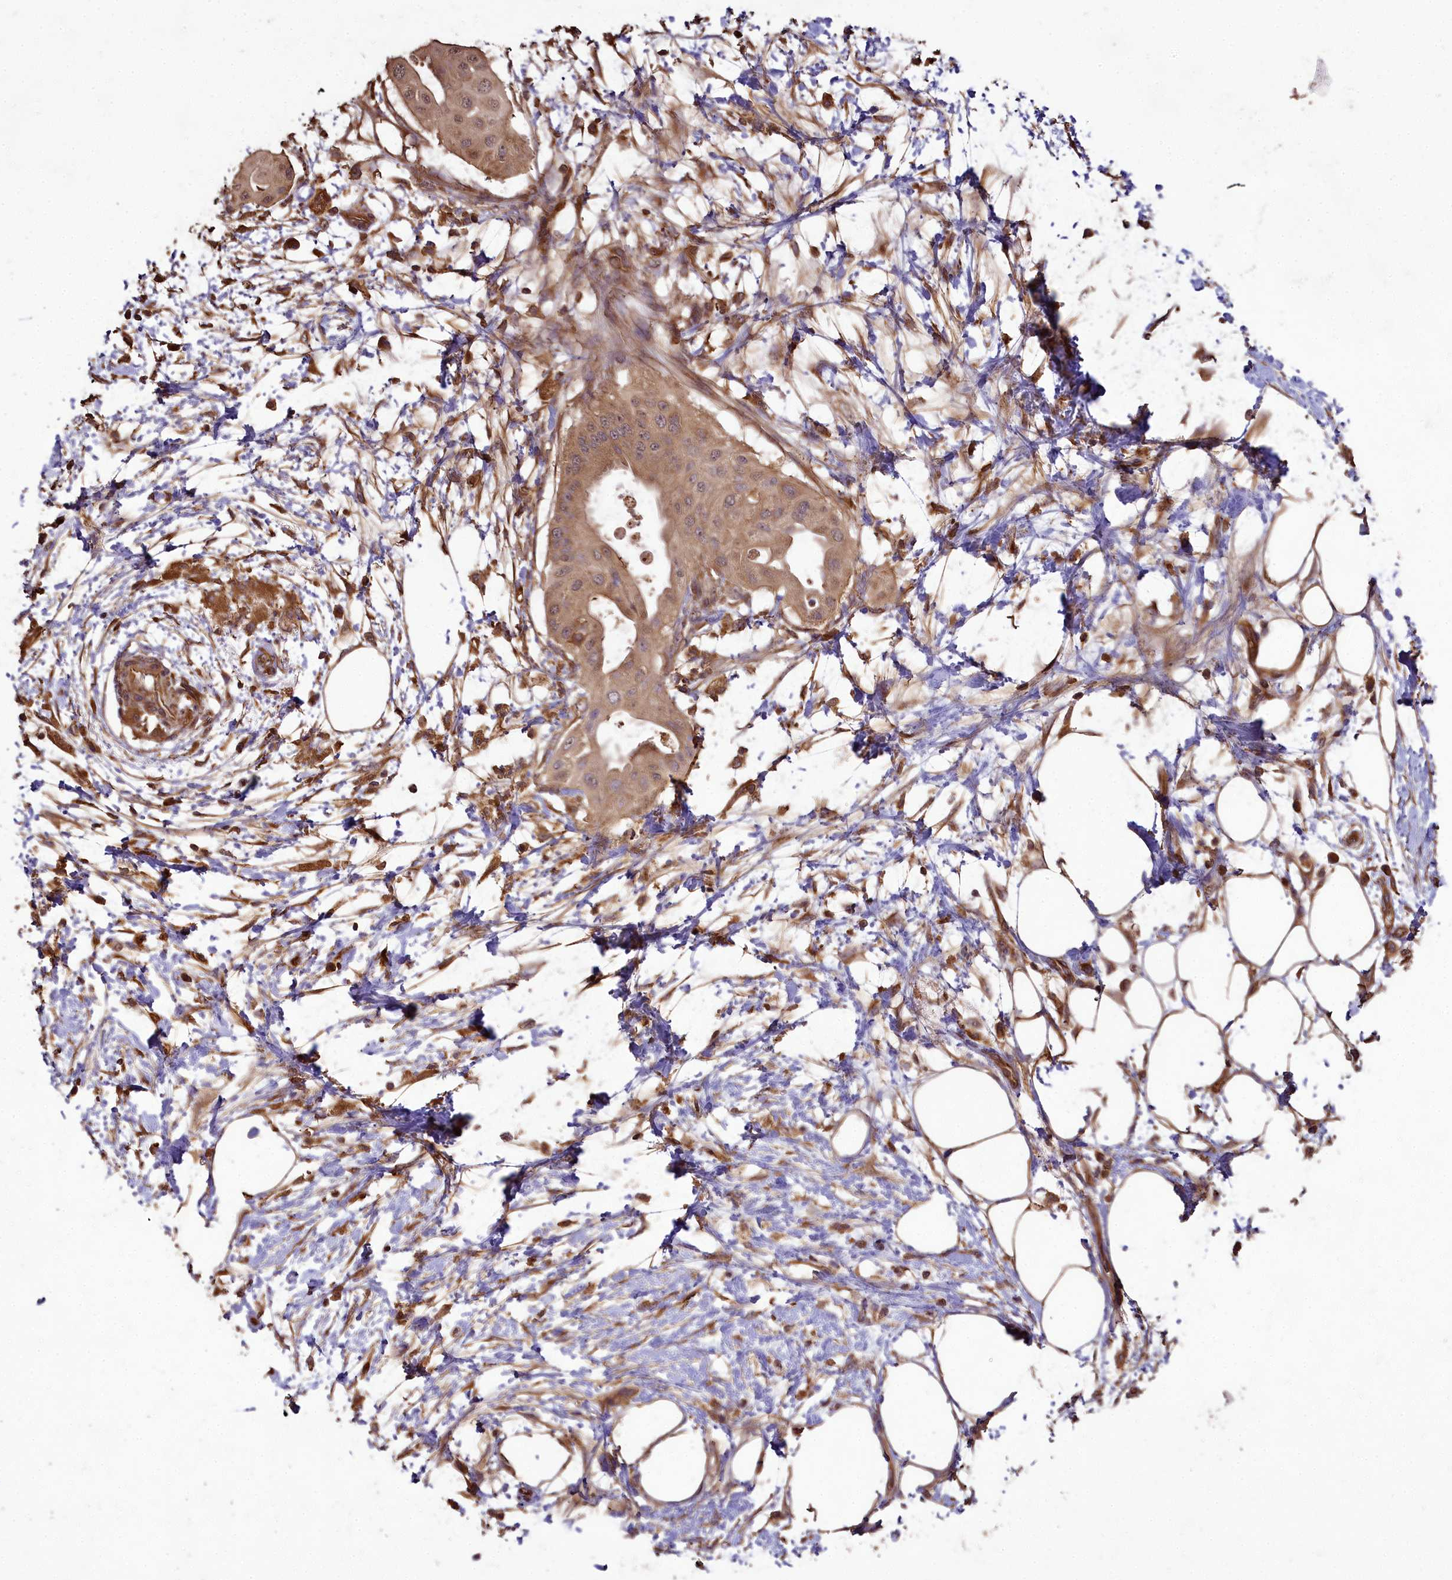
{"staining": {"intensity": "moderate", "quantity": ">75%", "location": "cytoplasmic/membranous"}, "tissue": "pancreatic cancer", "cell_type": "Tumor cells", "image_type": "cancer", "snomed": [{"axis": "morphology", "description": "Adenocarcinoma, NOS"}, {"axis": "topography", "description": "Pancreas"}], "caption": "High-power microscopy captured an immunohistochemistry histopathology image of pancreatic cancer, revealing moderate cytoplasmic/membranous staining in approximately >75% of tumor cells.", "gene": "TTLL10", "patient": {"sex": "male", "age": 68}}